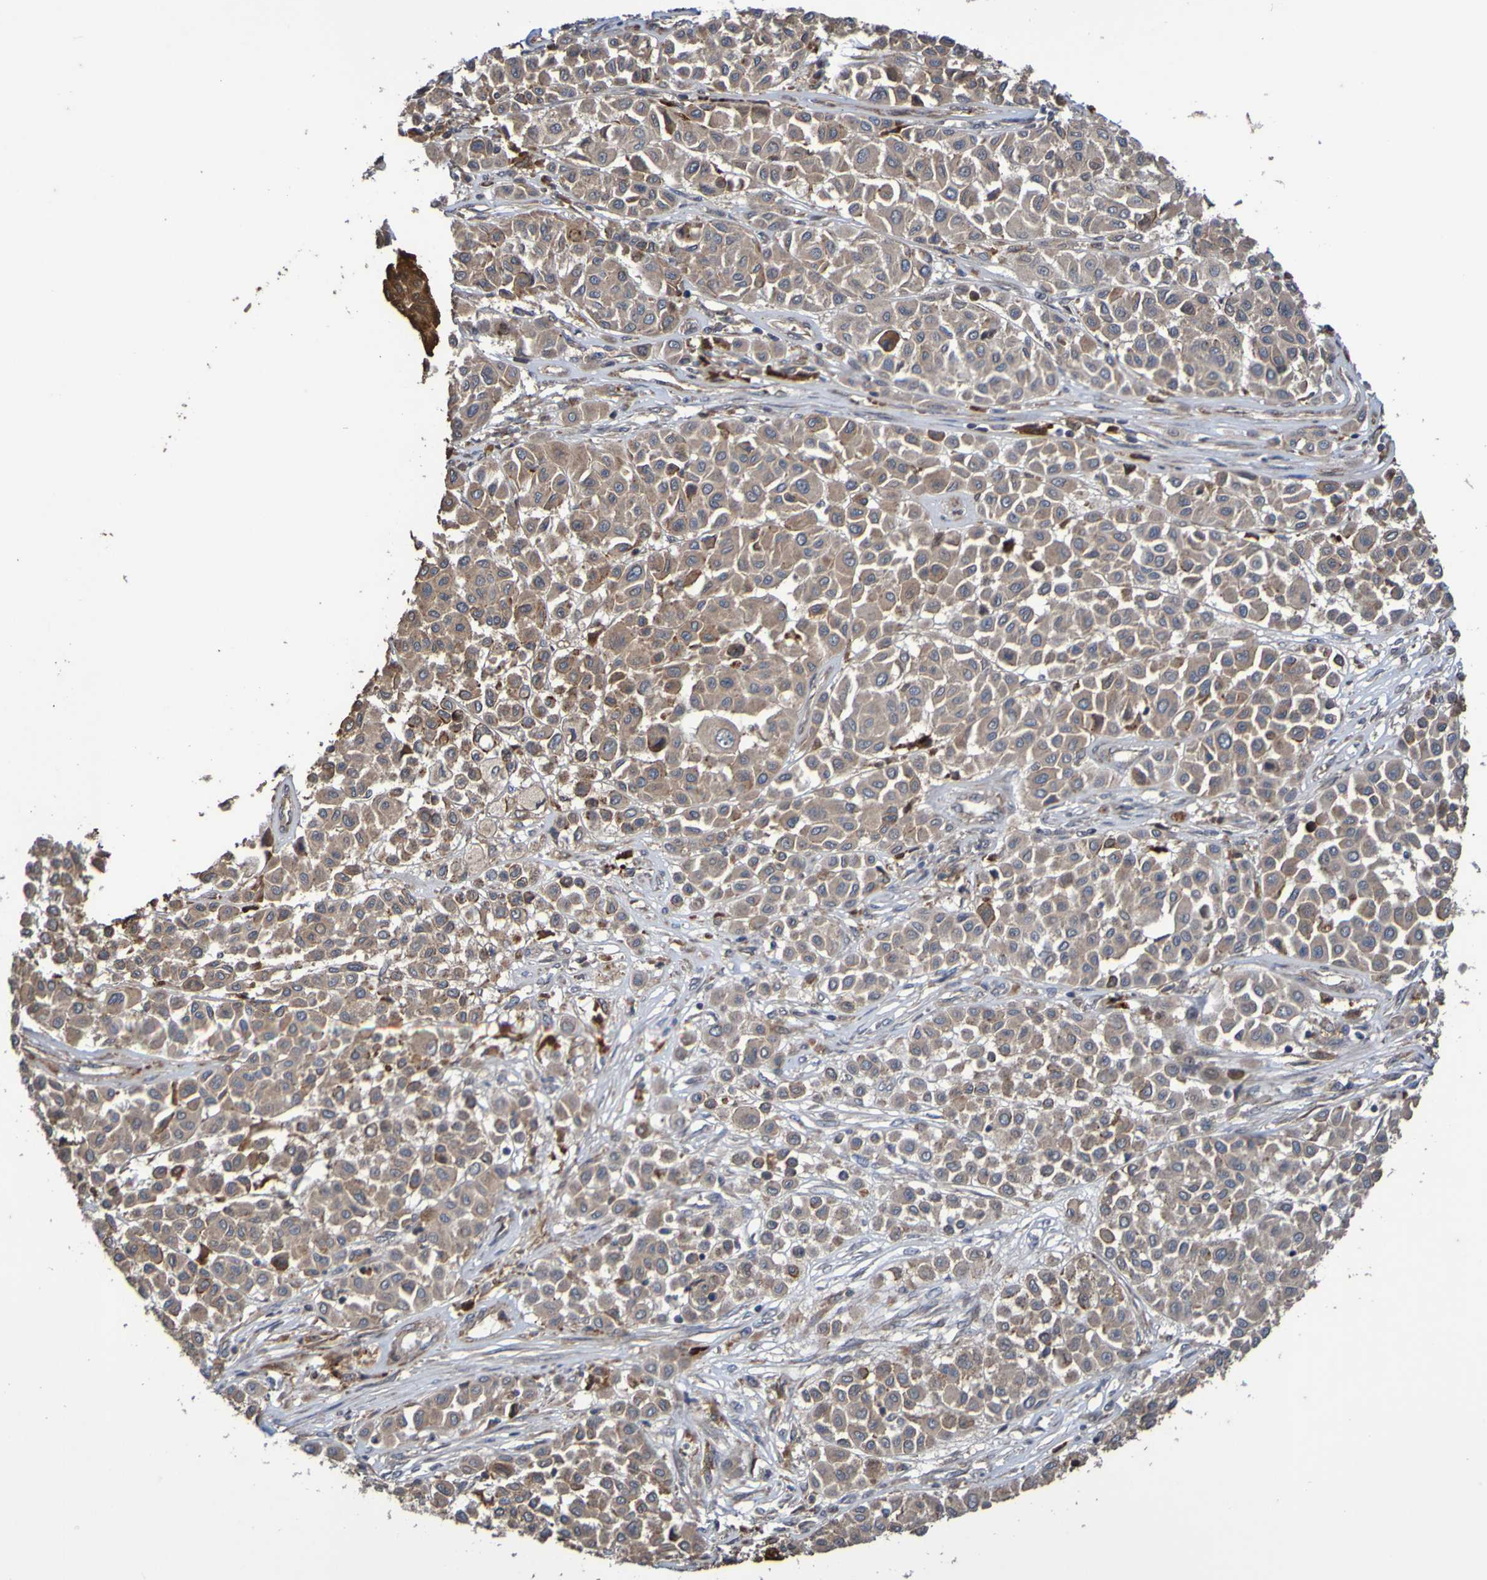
{"staining": {"intensity": "weak", "quantity": ">75%", "location": "cytoplasmic/membranous"}, "tissue": "melanoma", "cell_type": "Tumor cells", "image_type": "cancer", "snomed": [{"axis": "morphology", "description": "Malignant melanoma, Metastatic site"}, {"axis": "topography", "description": "Soft tissue"}], "caption": "Weak cytoplasmic/membranous expression is present in about >75% of tumor cells in melanoma. (brown staining indicates protein expression, while blue staining denotes nuclei).", "gene": "UCN", "patient": {"sex": "male", "age": 41}}